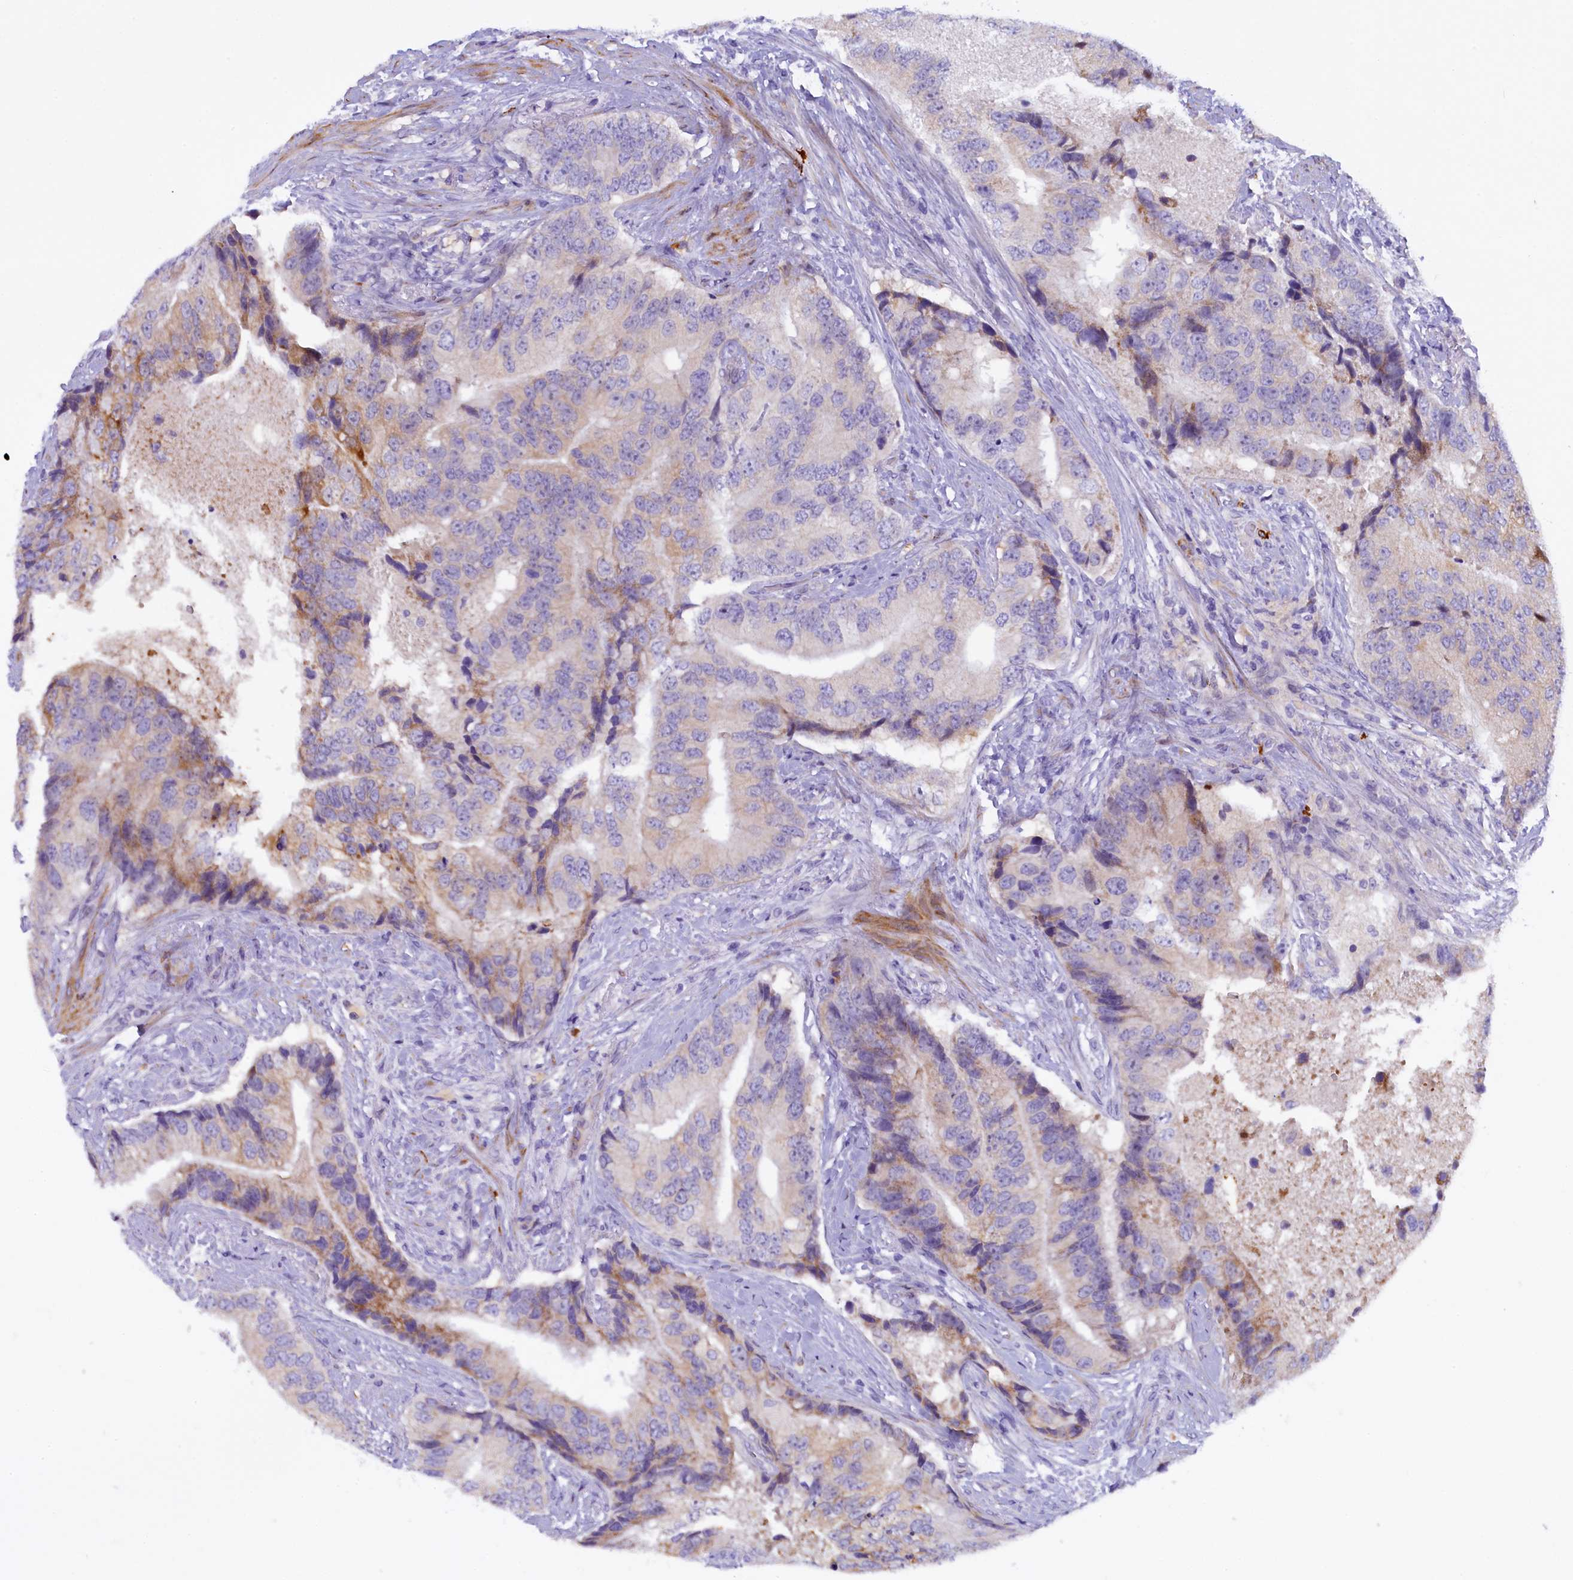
{"staining": {"intensity": "moderate", "quantity": "<25%", "location": "cytoplasmic/membranous"}, "tissue": "prostate cancer", "cell_type": "Tumor cells", "image_type": "cancer", "snomed": [{"axis": "morphology", "description": "Adenocarcinoma, High grade"}, {"axis": "topography", "description": "Prostate"}], "caption": "Prostate high-grade adenocarcinoma stained with IHC exhibits moderate cytoplasmic/membranous expression in about <25% of tumor cells.", "gene": "RTTN", "patient": {"sex": "male", "age": 70}}